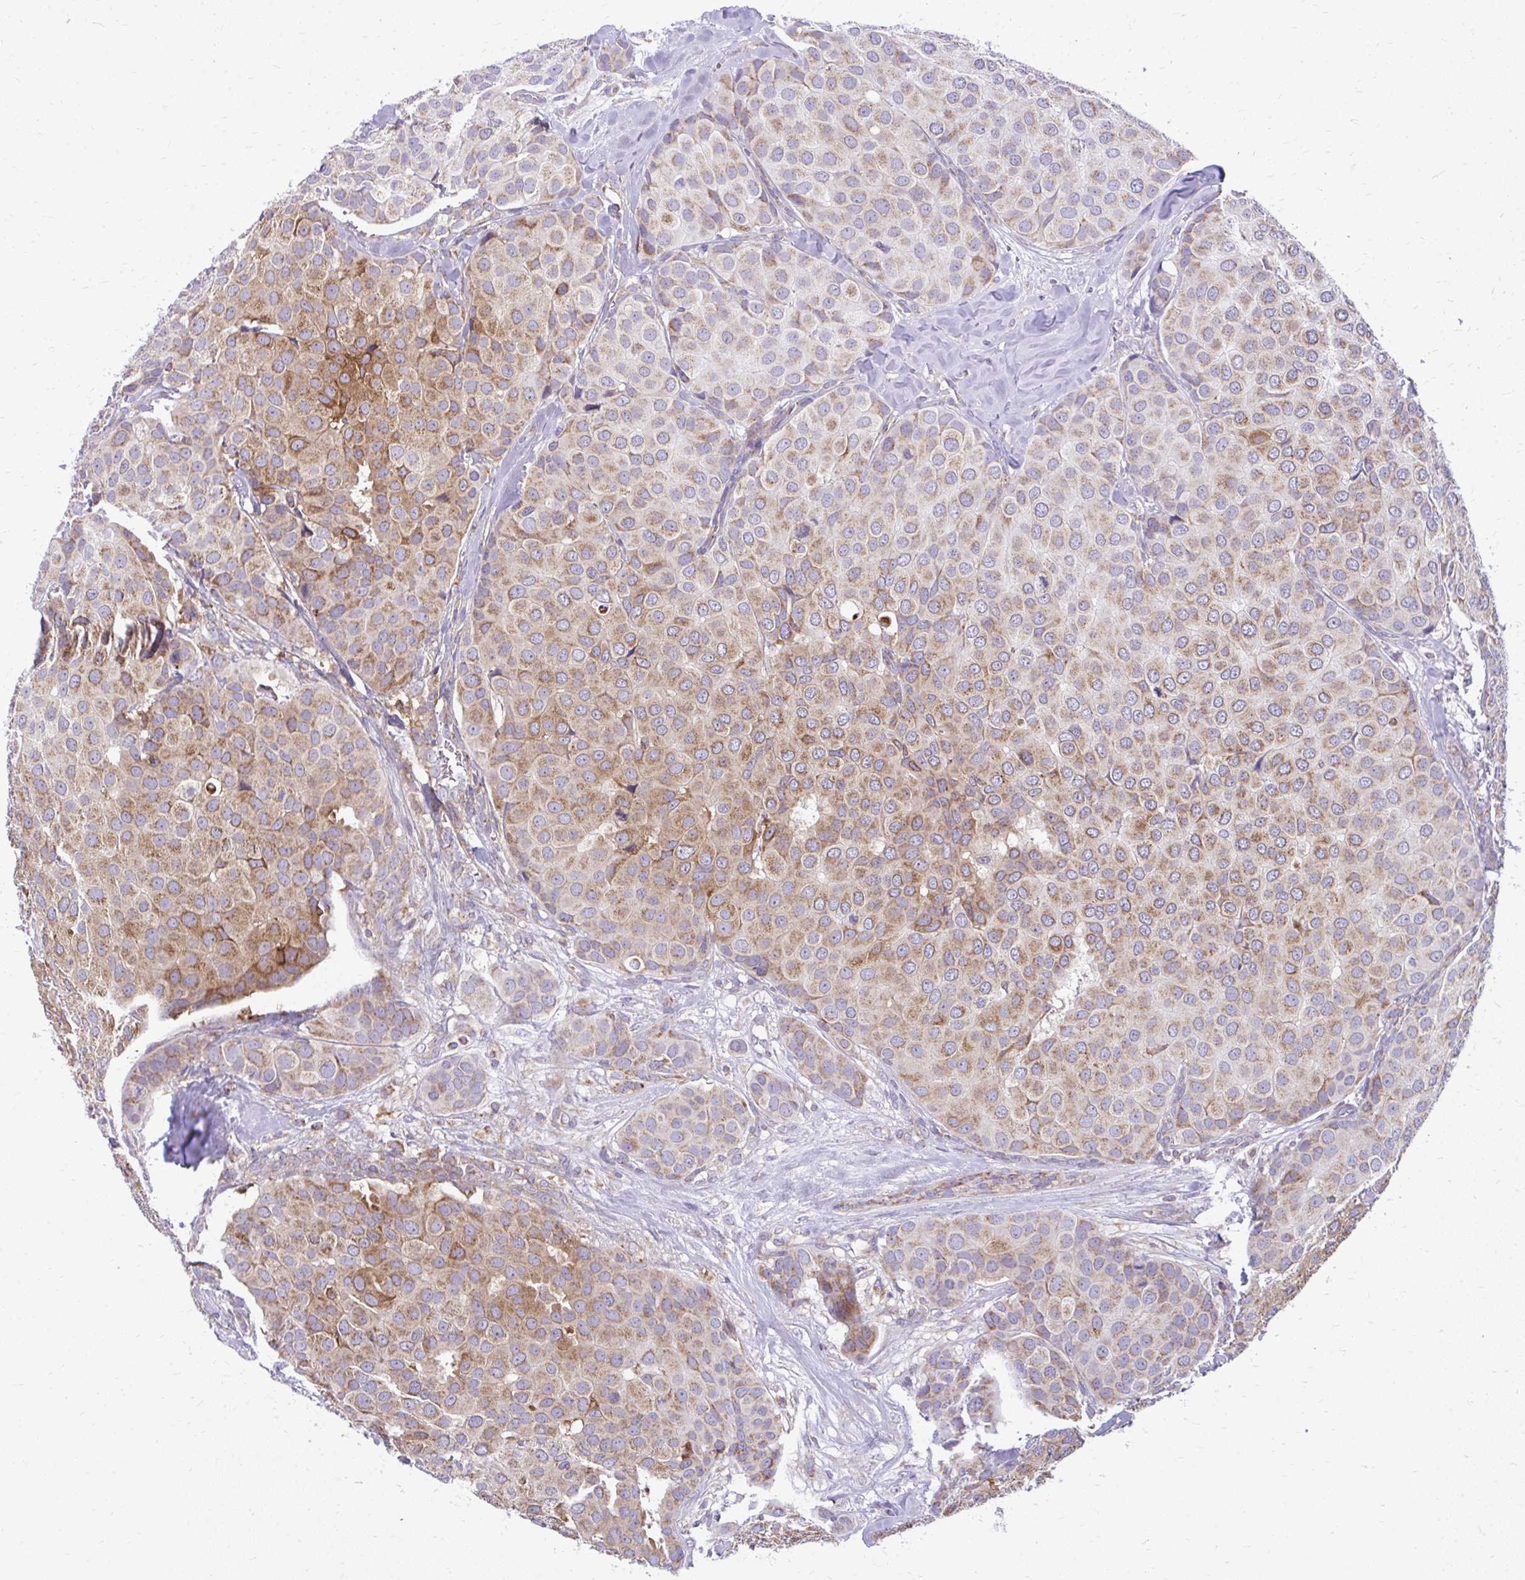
{"staining": {"intensity": "moderate", "quantity": ">75%", "location": "cytoplasmic/membranous"}, "tissue": "breast cancer", "cell_type": "Tumor cells", "image_type": "cancer", "snomed": [{"axis": "morphology", "description": "Duct carcinoma"}, {"axis": "topography", "description": "Breast"}], "caption": "There is medium levels of moderate cytoplasmic/membranous positivity in tumor cells of intraductal carcinoma (breast), as demonstrated by immunohistochemical staining (brown color).", "gene": "IFIT1", "patient": {"sex": "female", "age": 70}}